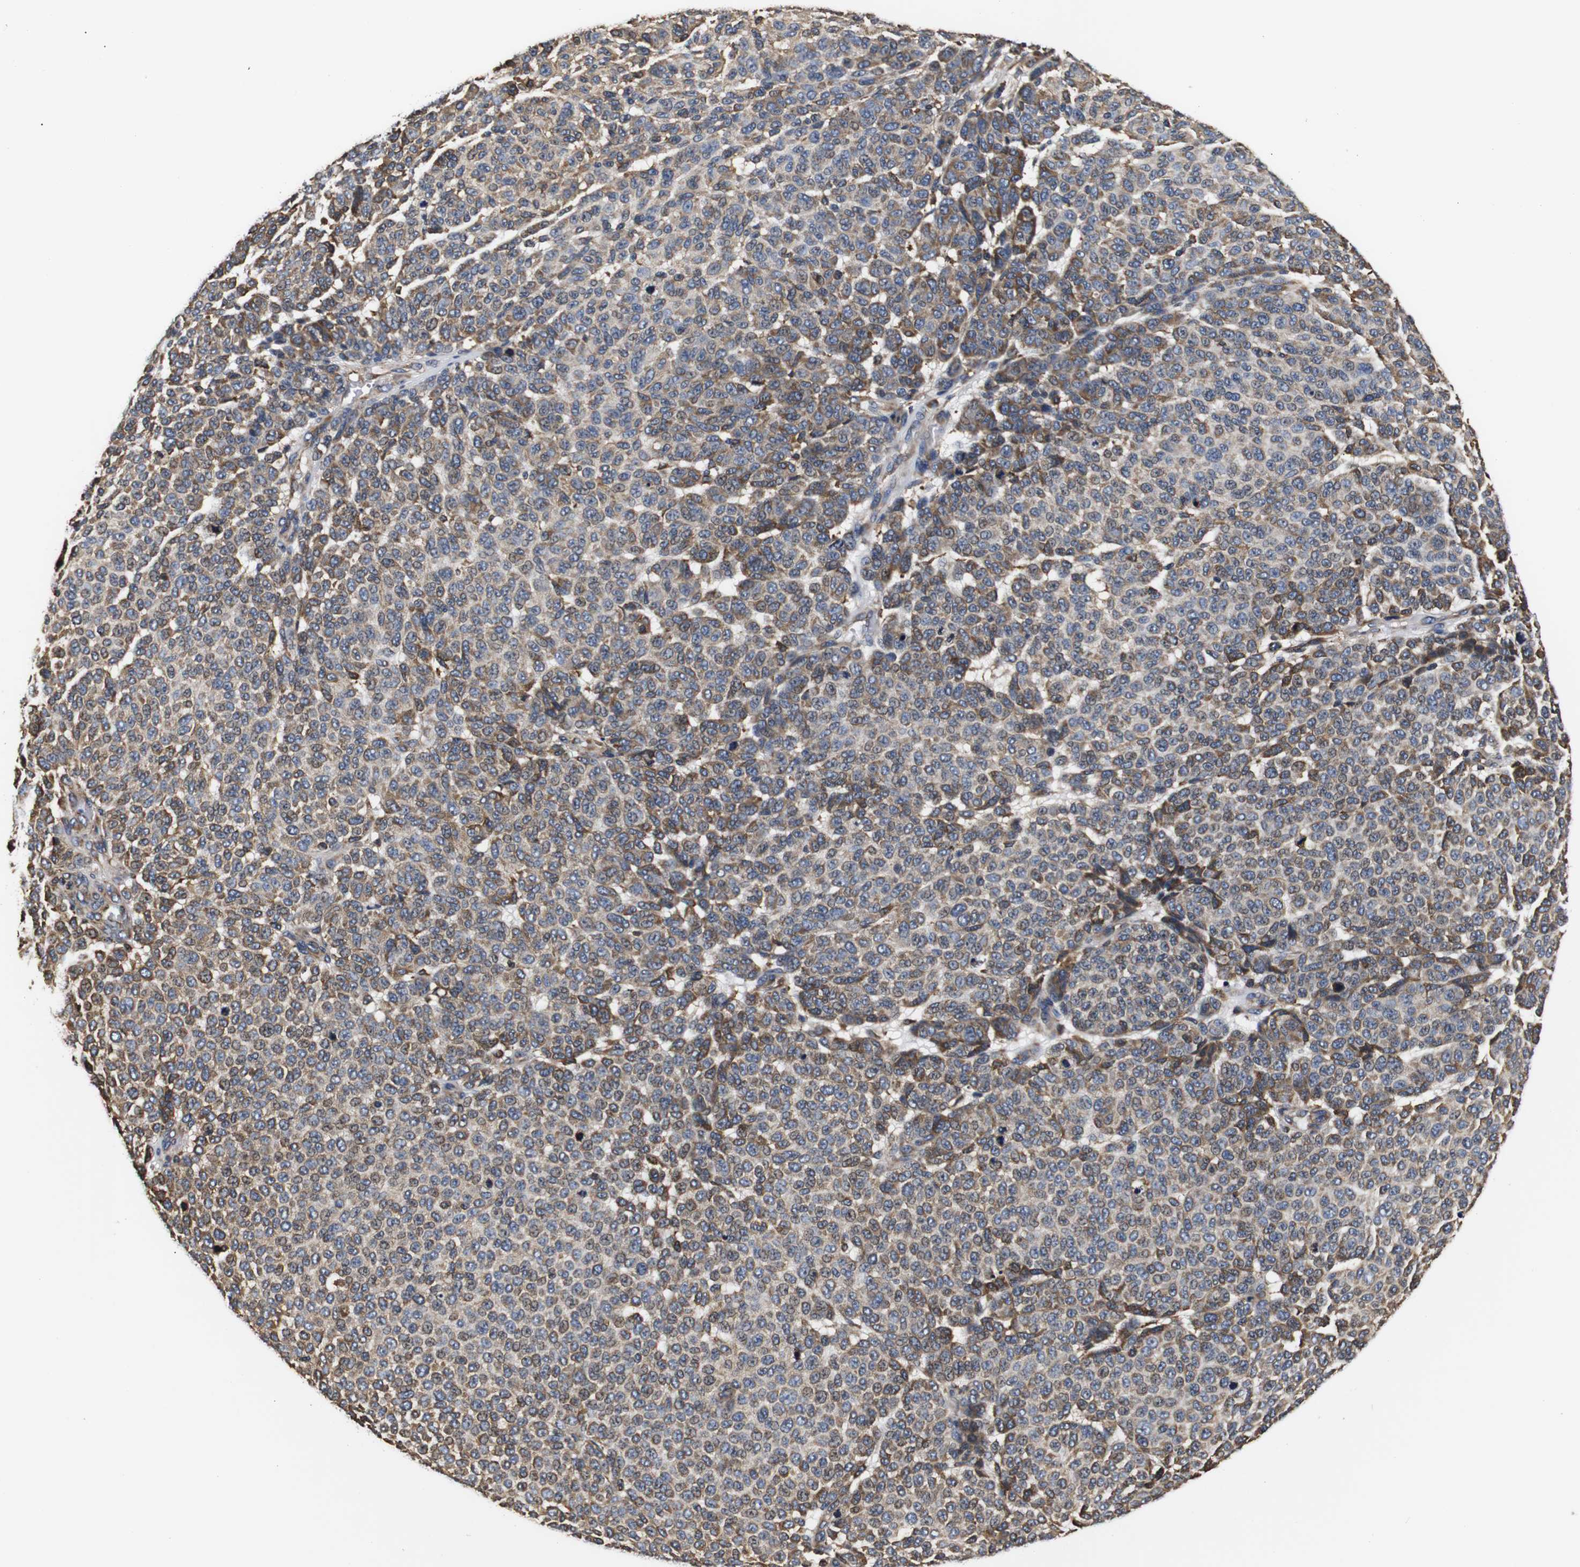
{"staining": {"intensity": "weak", "quantity": "<25%", "location": "cytoplasmic/membranous"}, "tissue": "melanoma", "cell_type": "Tumor cells", "image_type": "cancer", "snomed": [{"axis": "morphology", "description": "Malignant melanoma, NOS"}, {"axis": "topography", "description": "Skin"}], "caption": "The immunohistochemistry (IHC) micrograph has no significant positivity in tumor cells of malignant melanoma tissue.", "gene": "HHIP", "patient": {"sex": "male", "age": 59}}